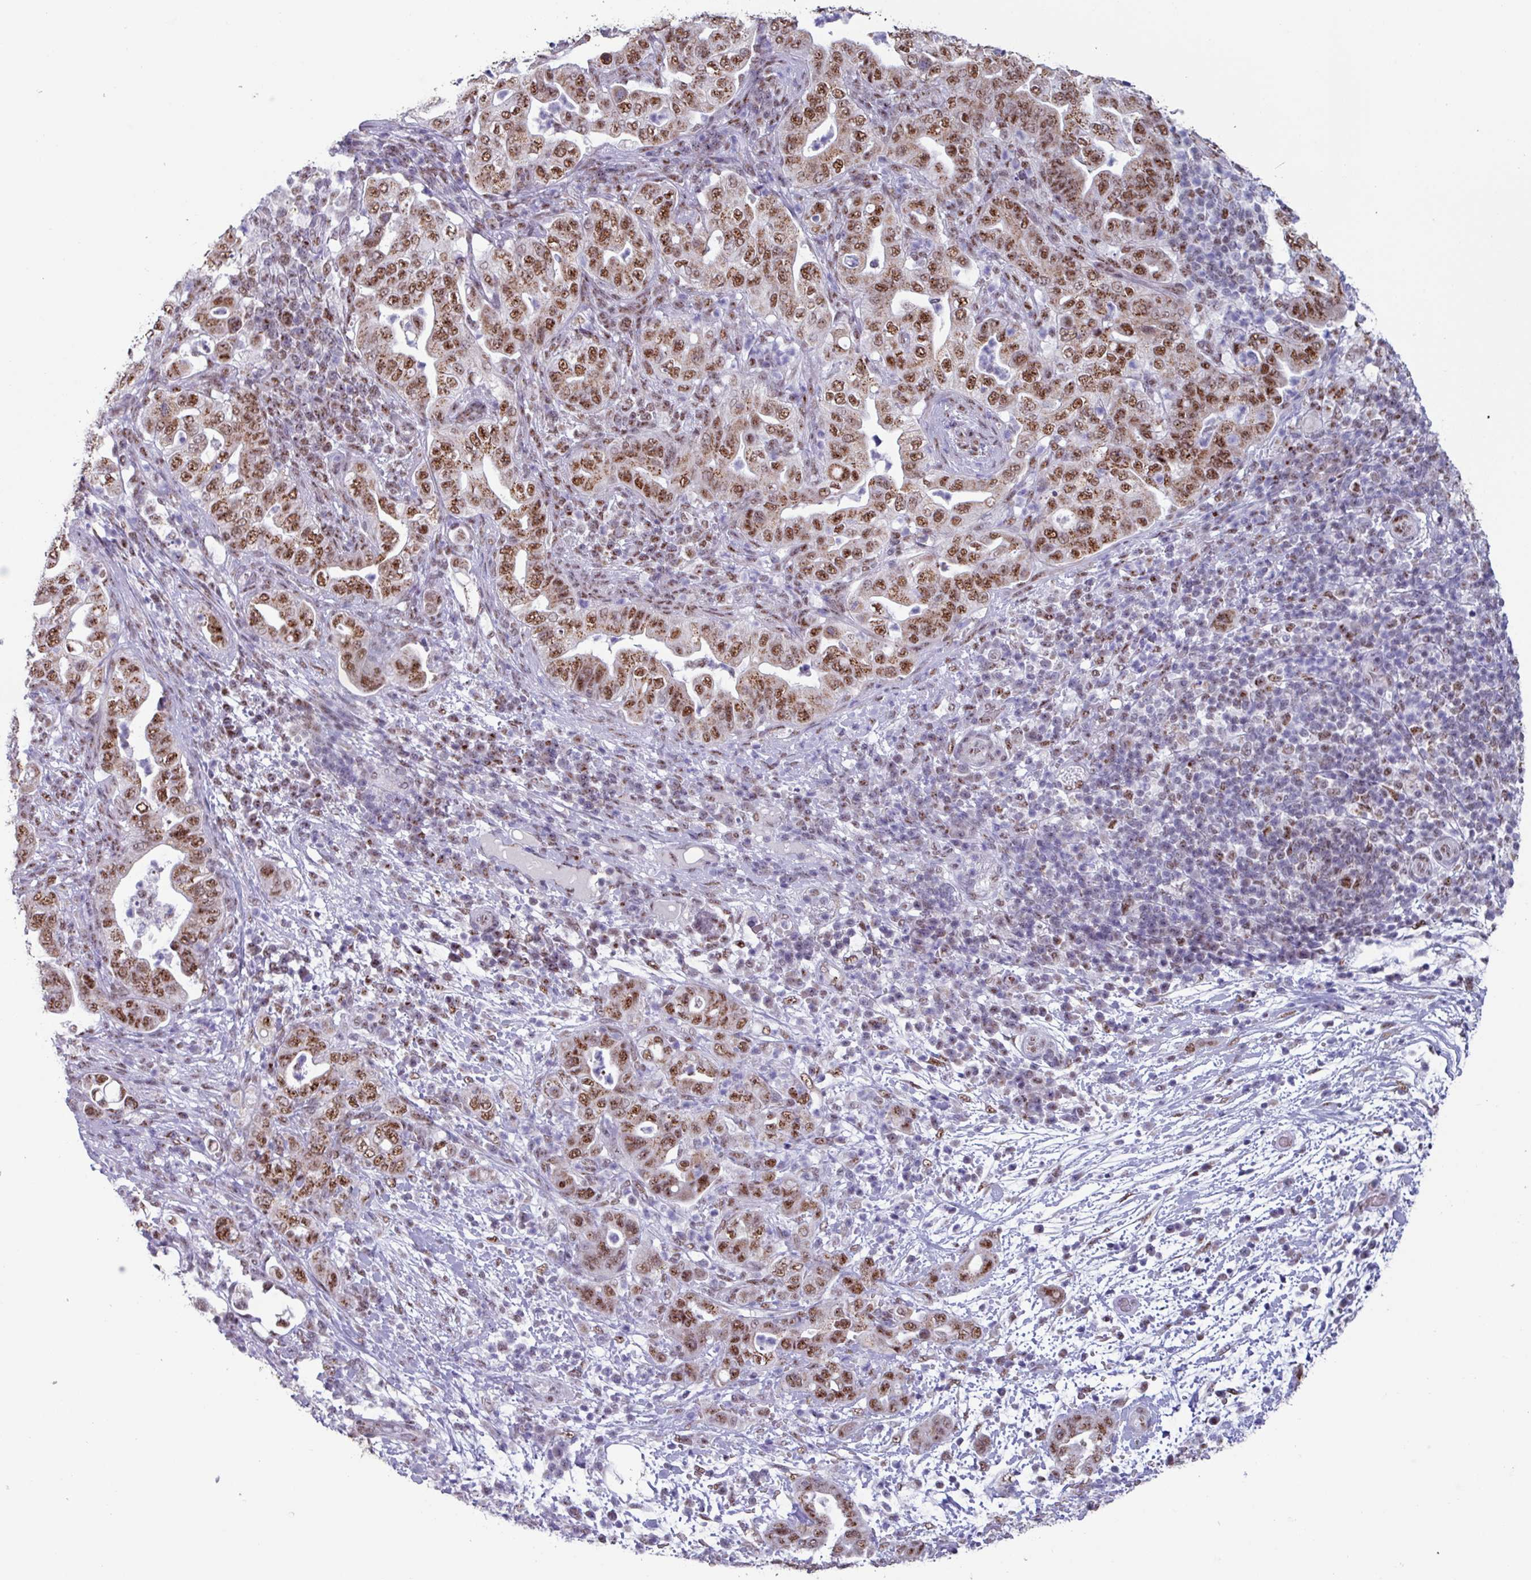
{"staining": {"intensity": "moderate", "quantity": ">75%", "location": "nuclear"}, "tissue": "pancreatic cancer", "cell_type": "Tumor cells", "image_type": "cancer", "snomed": [{"axis": "morphology", "description": "Normal tissue, NOS"}, {"axis": "morphology", "description": "Adenocarcinoma, NOS"}, {"axis": "topography", "description": "Lymph node"}, {"axis": "topography", "description": "Pancreas"}], "caption": "A high-resolution image shows IHC staining of pancreatic cancer (adenocarcinoma), which displays moderate nuclear positivity in approximately >75% of tumor cells.", "gene": "PUF60", "patient": {"sex": "female", "age": 67}}